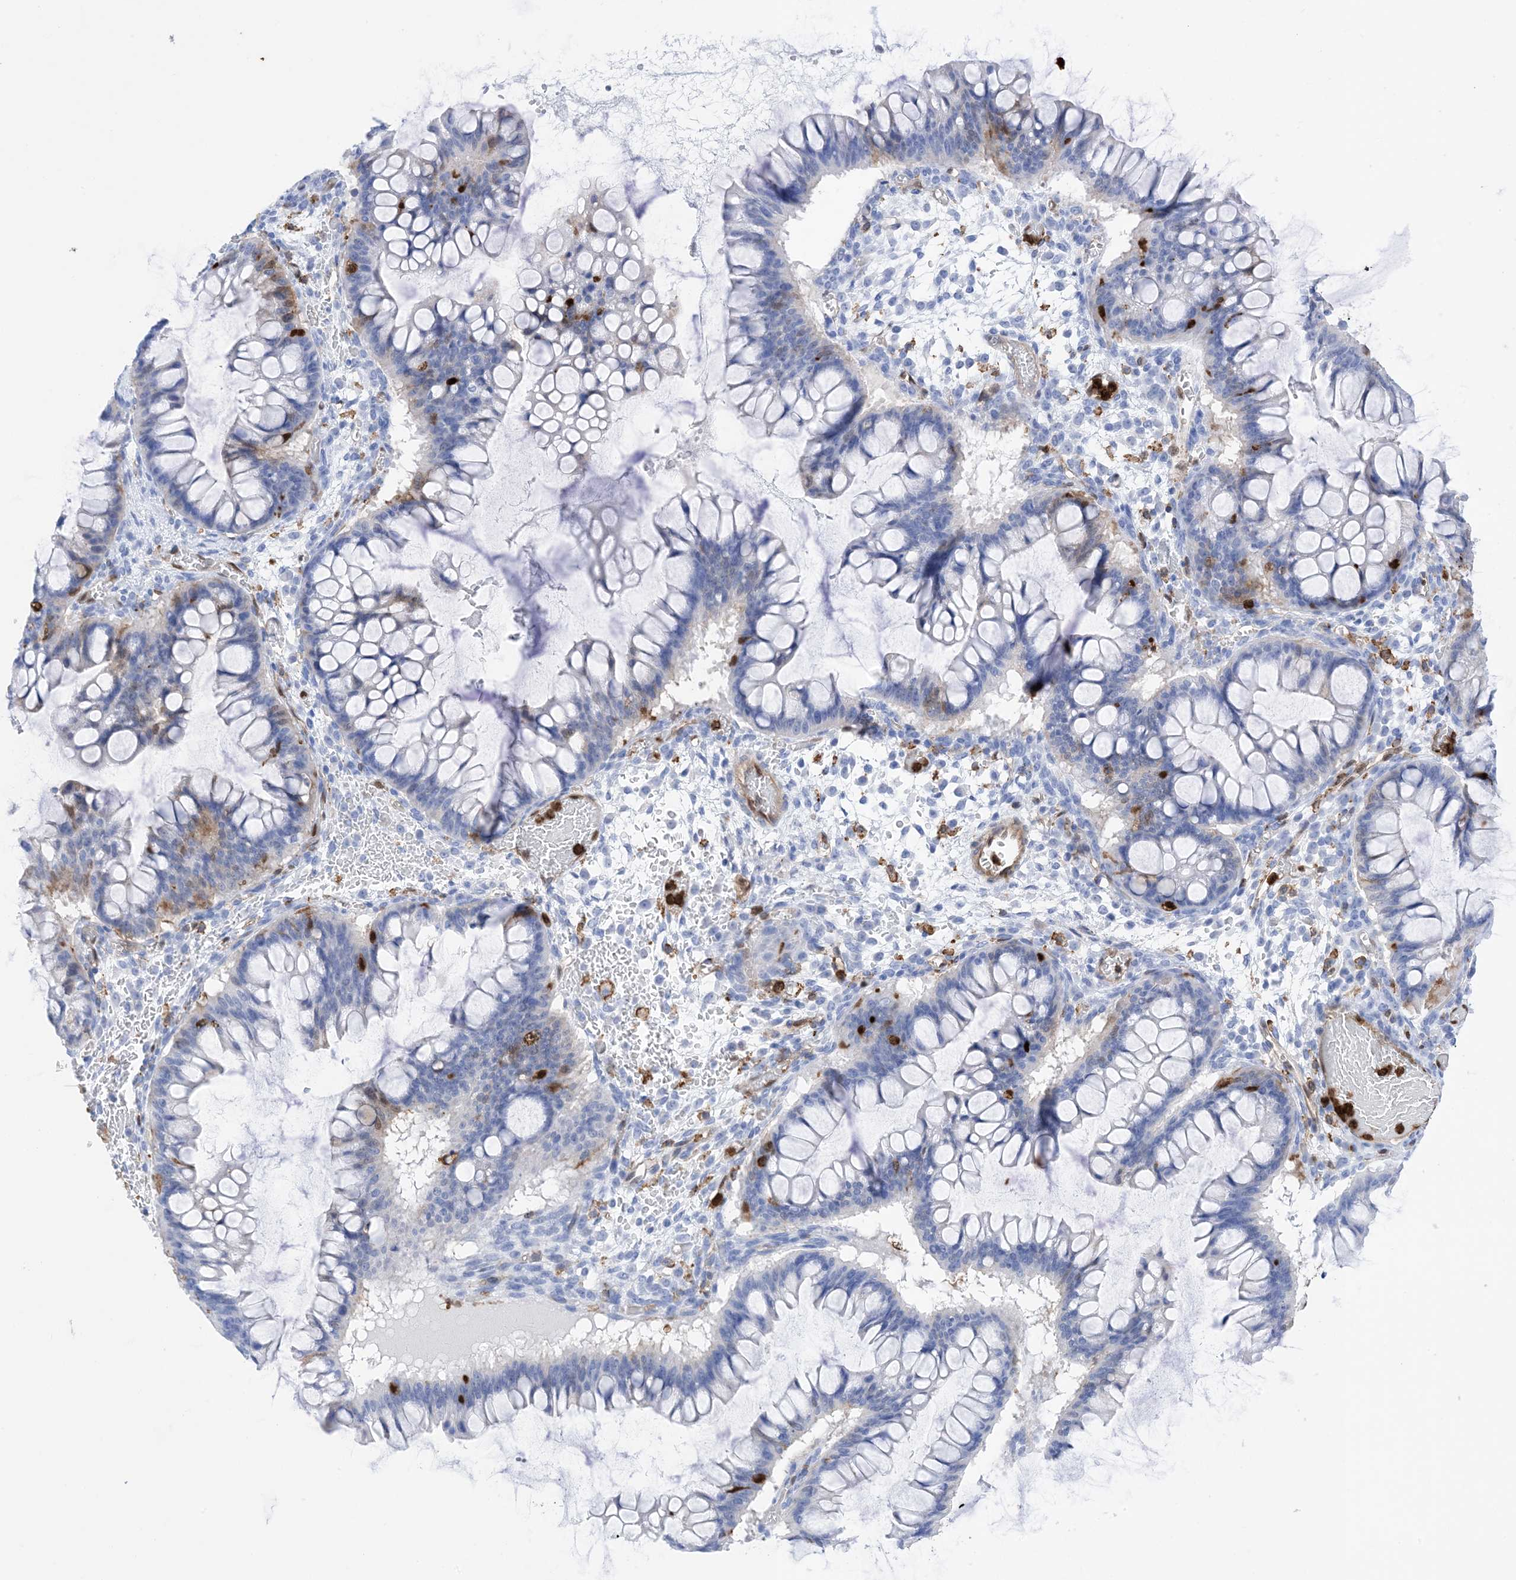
{"staining": {"intensity": "weak", "quantity": "<25%", "location": "cytoplasmic/membranous,nuclear"}, "tissue": "ovarian cancer", "cell_type": "Tumor cells", "image_type": "cancer", "snomed": [{"axis": "morphology", "description": "Cystadenocarcinoma, mucinous, NOS"}, {"axis": "topography", "description": "Ovary"}], "caption": "Ovarian cancer stained for a protein using immunohistochemistry exhibits no positivity tumor cells.", "gene": "ANXA1", "patient": {"sex": "female", "age": 73}}